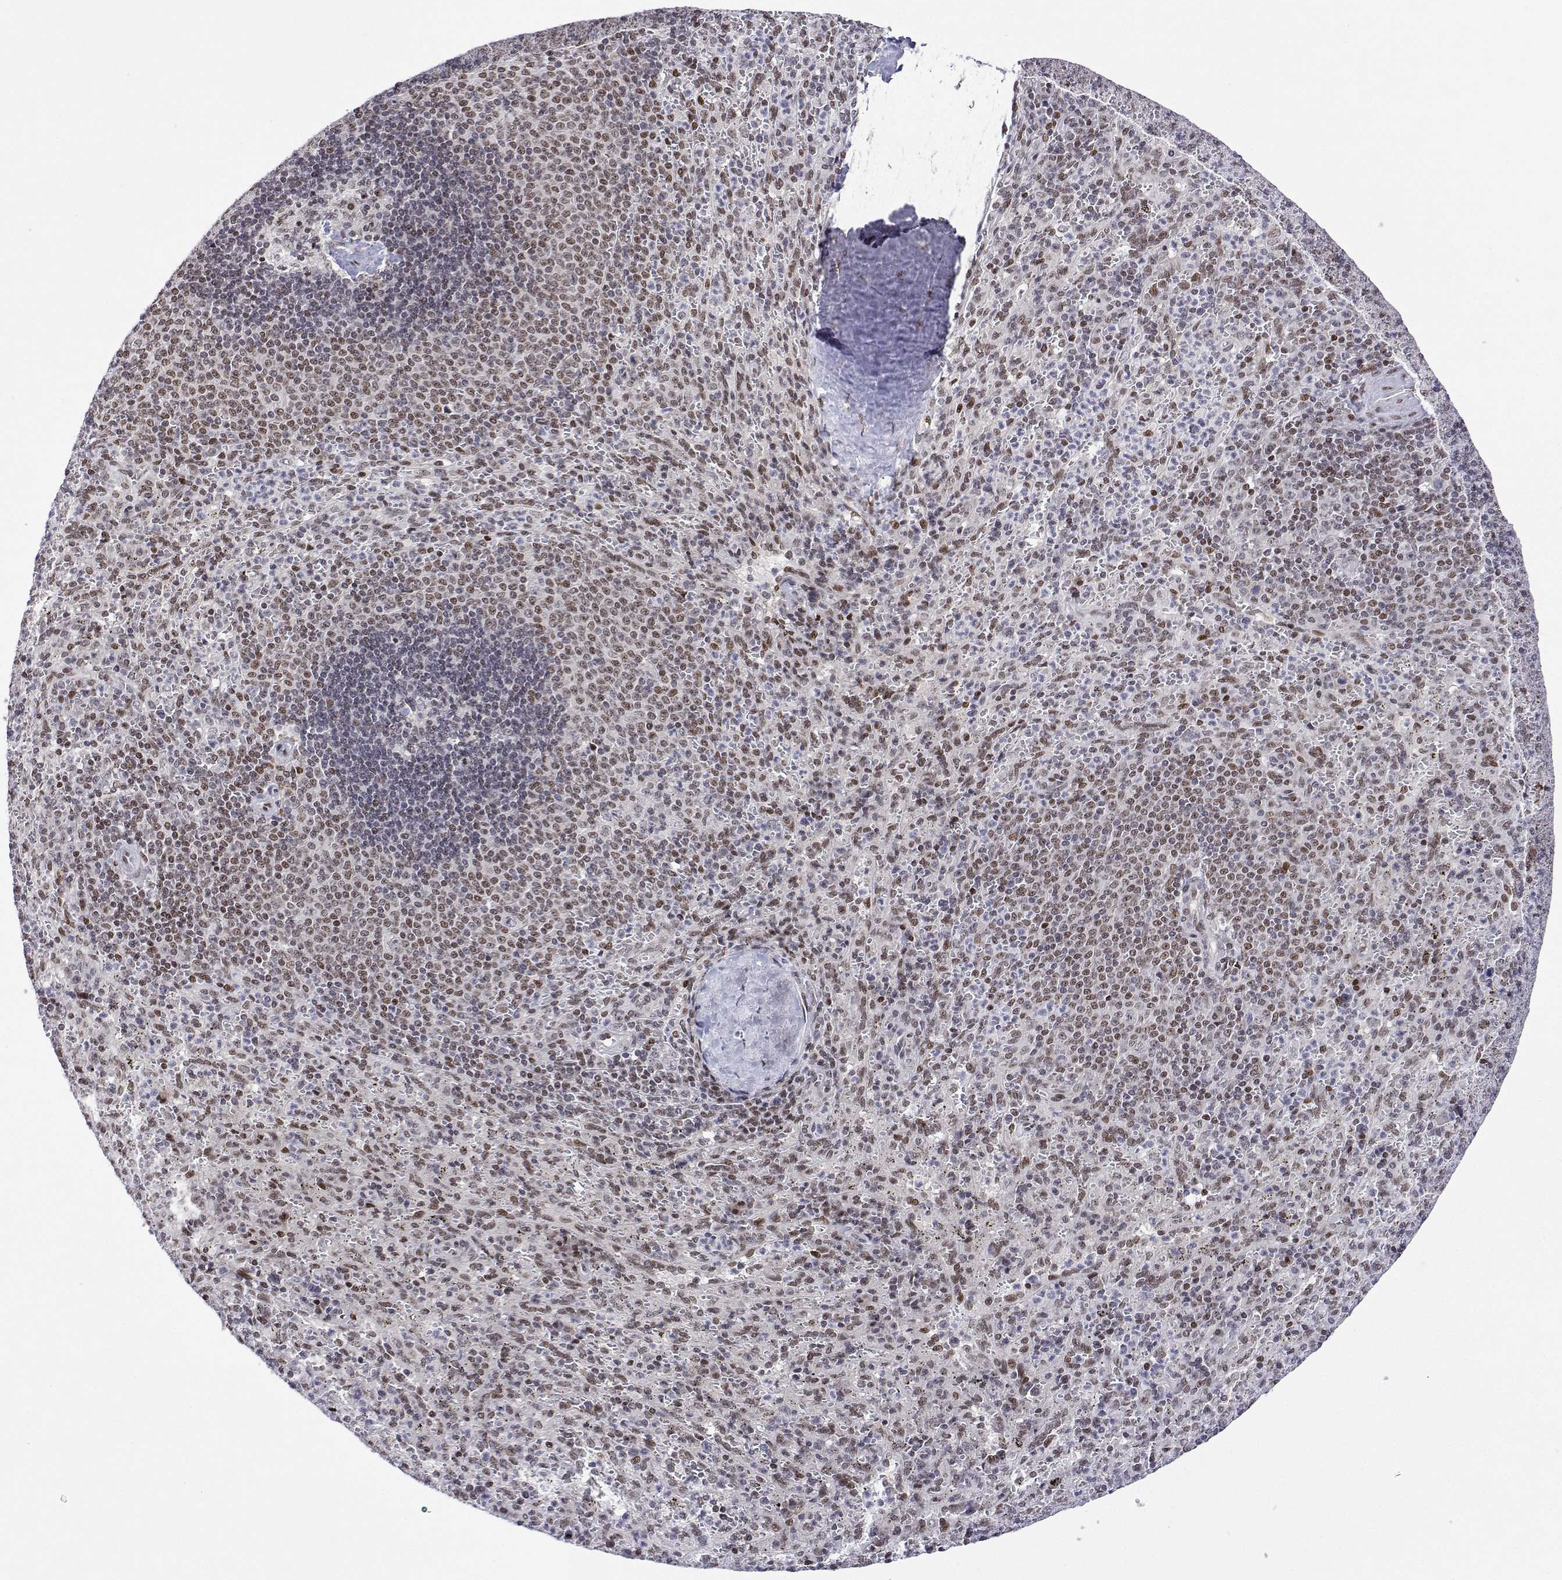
{"staining": {"intensity": "moderate", "quantity": "25%-75%", "location": "nuclear"}, "tissue": "spleen", "cell_type": "Cells in red pulp", "image_type": "normal", "snomed": [{"axis": "morphology", "description": "Normal tissue, NOS"}, {"axis": "topography", "description": "Spleen"}], "caption": "Cells in red pulp display medium levels of moderate nuclear expression in approximately 25%-75% of cells in benign human spleen.", "gene": "XPC", "patient": {"sex": "male", "age": 57}}